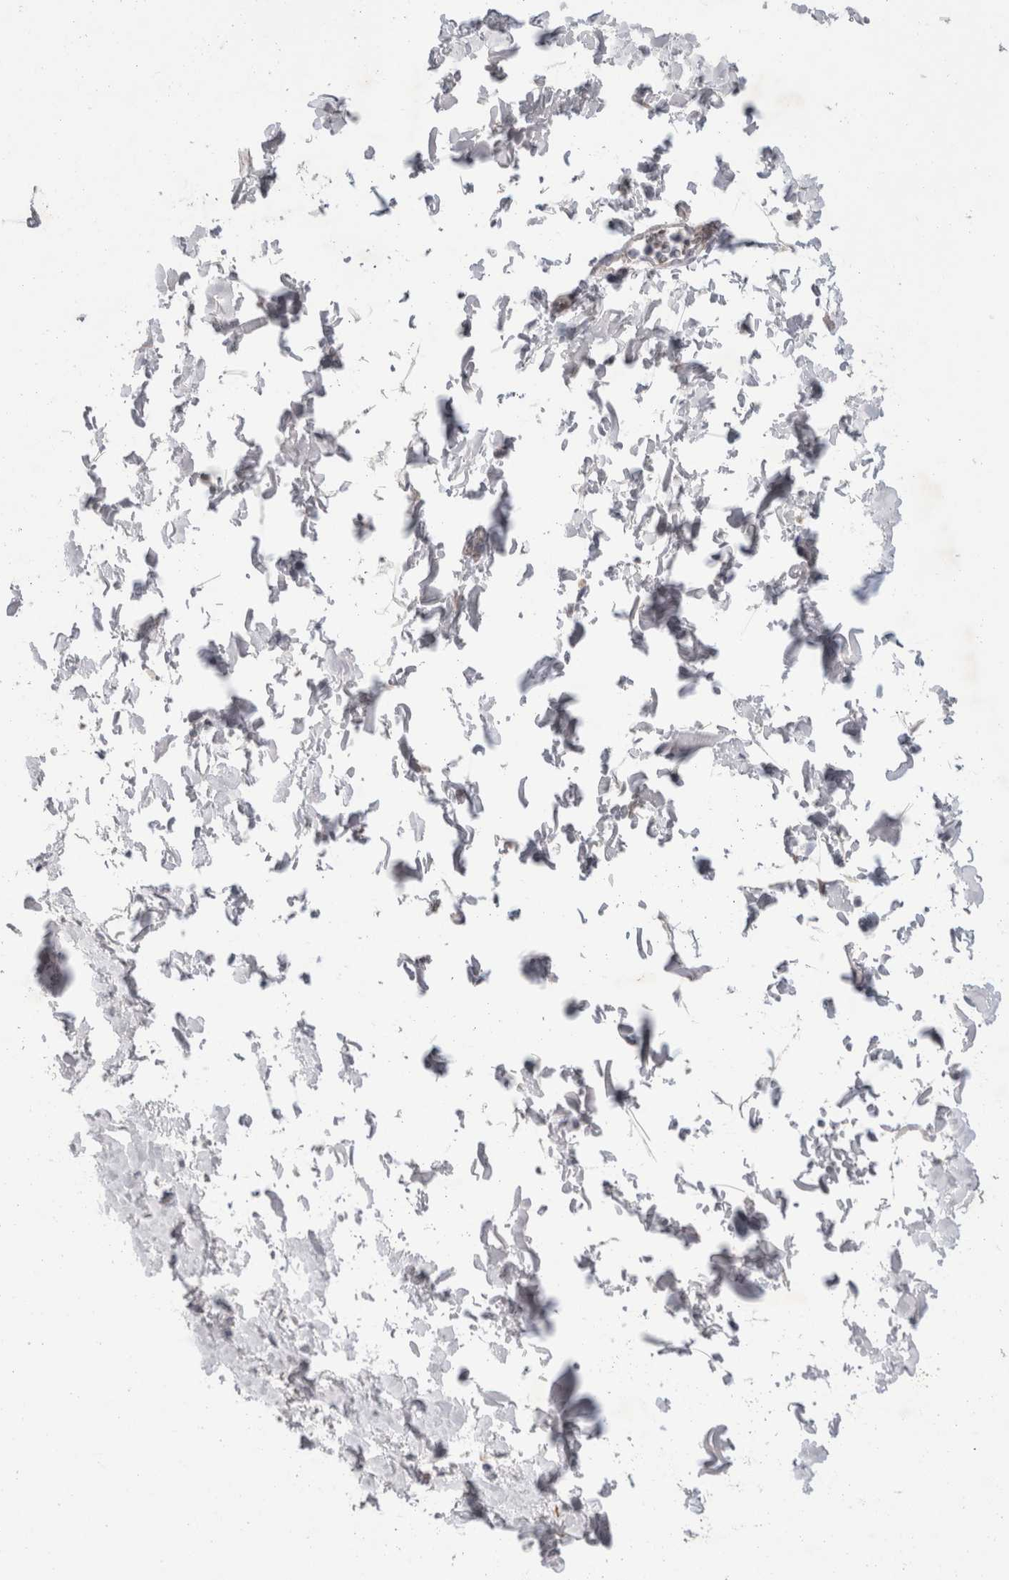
{"staining": {"intensity": "negative", "quantity": "none", "location": "none"}, "tissue": "adipose tissue", "cell_type": "Adipocytes", "image_type": "normal", "snomed": [{"axis": "morphology", "description": "Normal tissue, NOS"}, {"axis": "topography", "description": "Soft tissue"}], "caption": "A histopathology image of human adipose tissue is negative for staining in adipocytes. (IHC, brightfield microscopy, high magnification).", "gene": "GAA", "patient": {"sex": "male", "age": 72}}